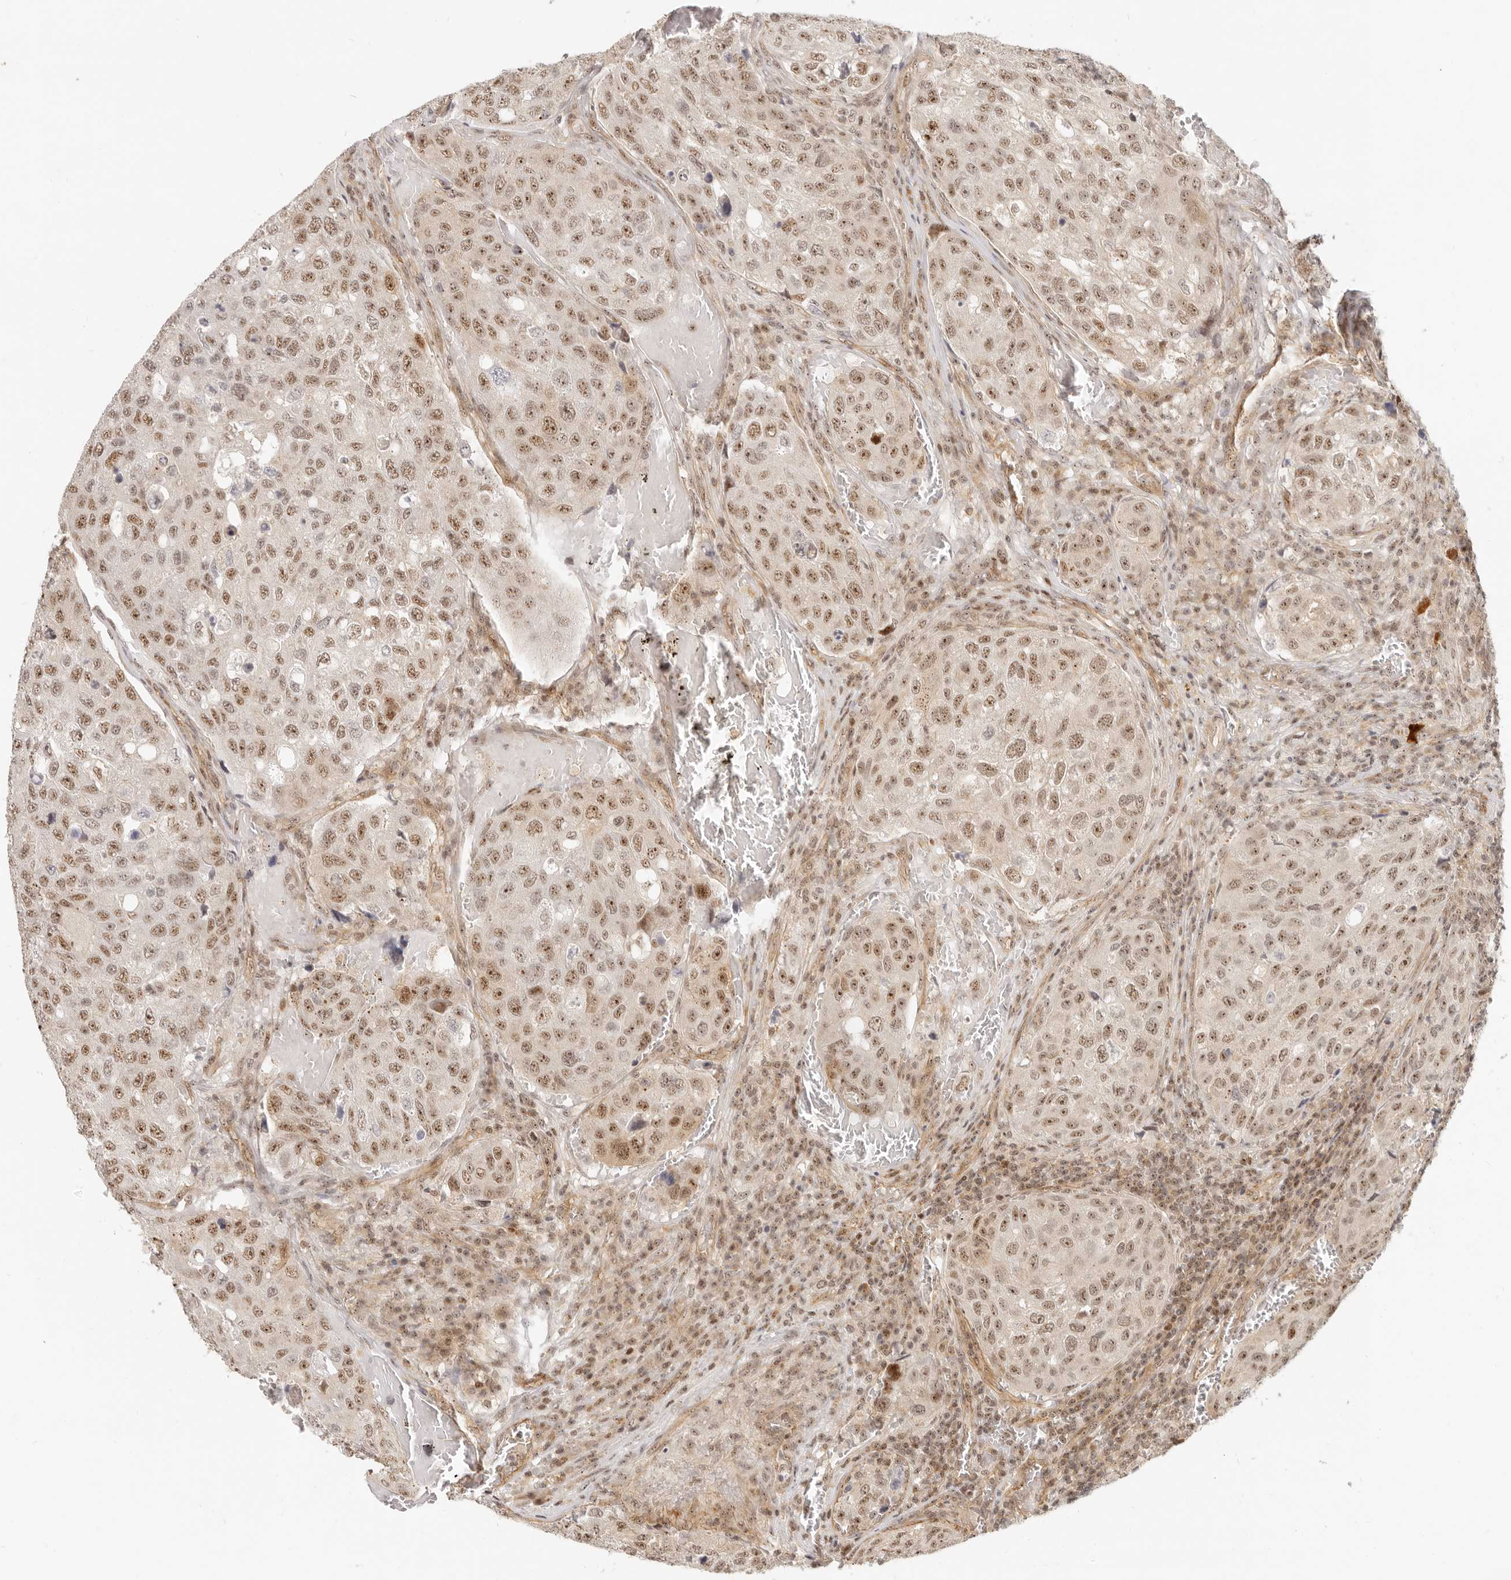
{"staining": {"intensity": "moderate", "quantity": ">75%", "location": "nuclear"}, "tissue": "urothelial cancer", "cell_type": "Tumor cells", "image_type": "cancer", "snomed": [{"axis": "morphology", "description": "Urothelial carcinoma, High grade"}, {"axis": "topography", "description": "Lymph node"}, {"axis": "topography", "description": "Urinary bladder"}], "caption": "Immunohistochemical staining of urothelial cancer exhibits moderate nuclear protein expression in approximately >75% of tumor cells.", "gene": "BAP1", "patient": {"sex": "male", "age": 51}}